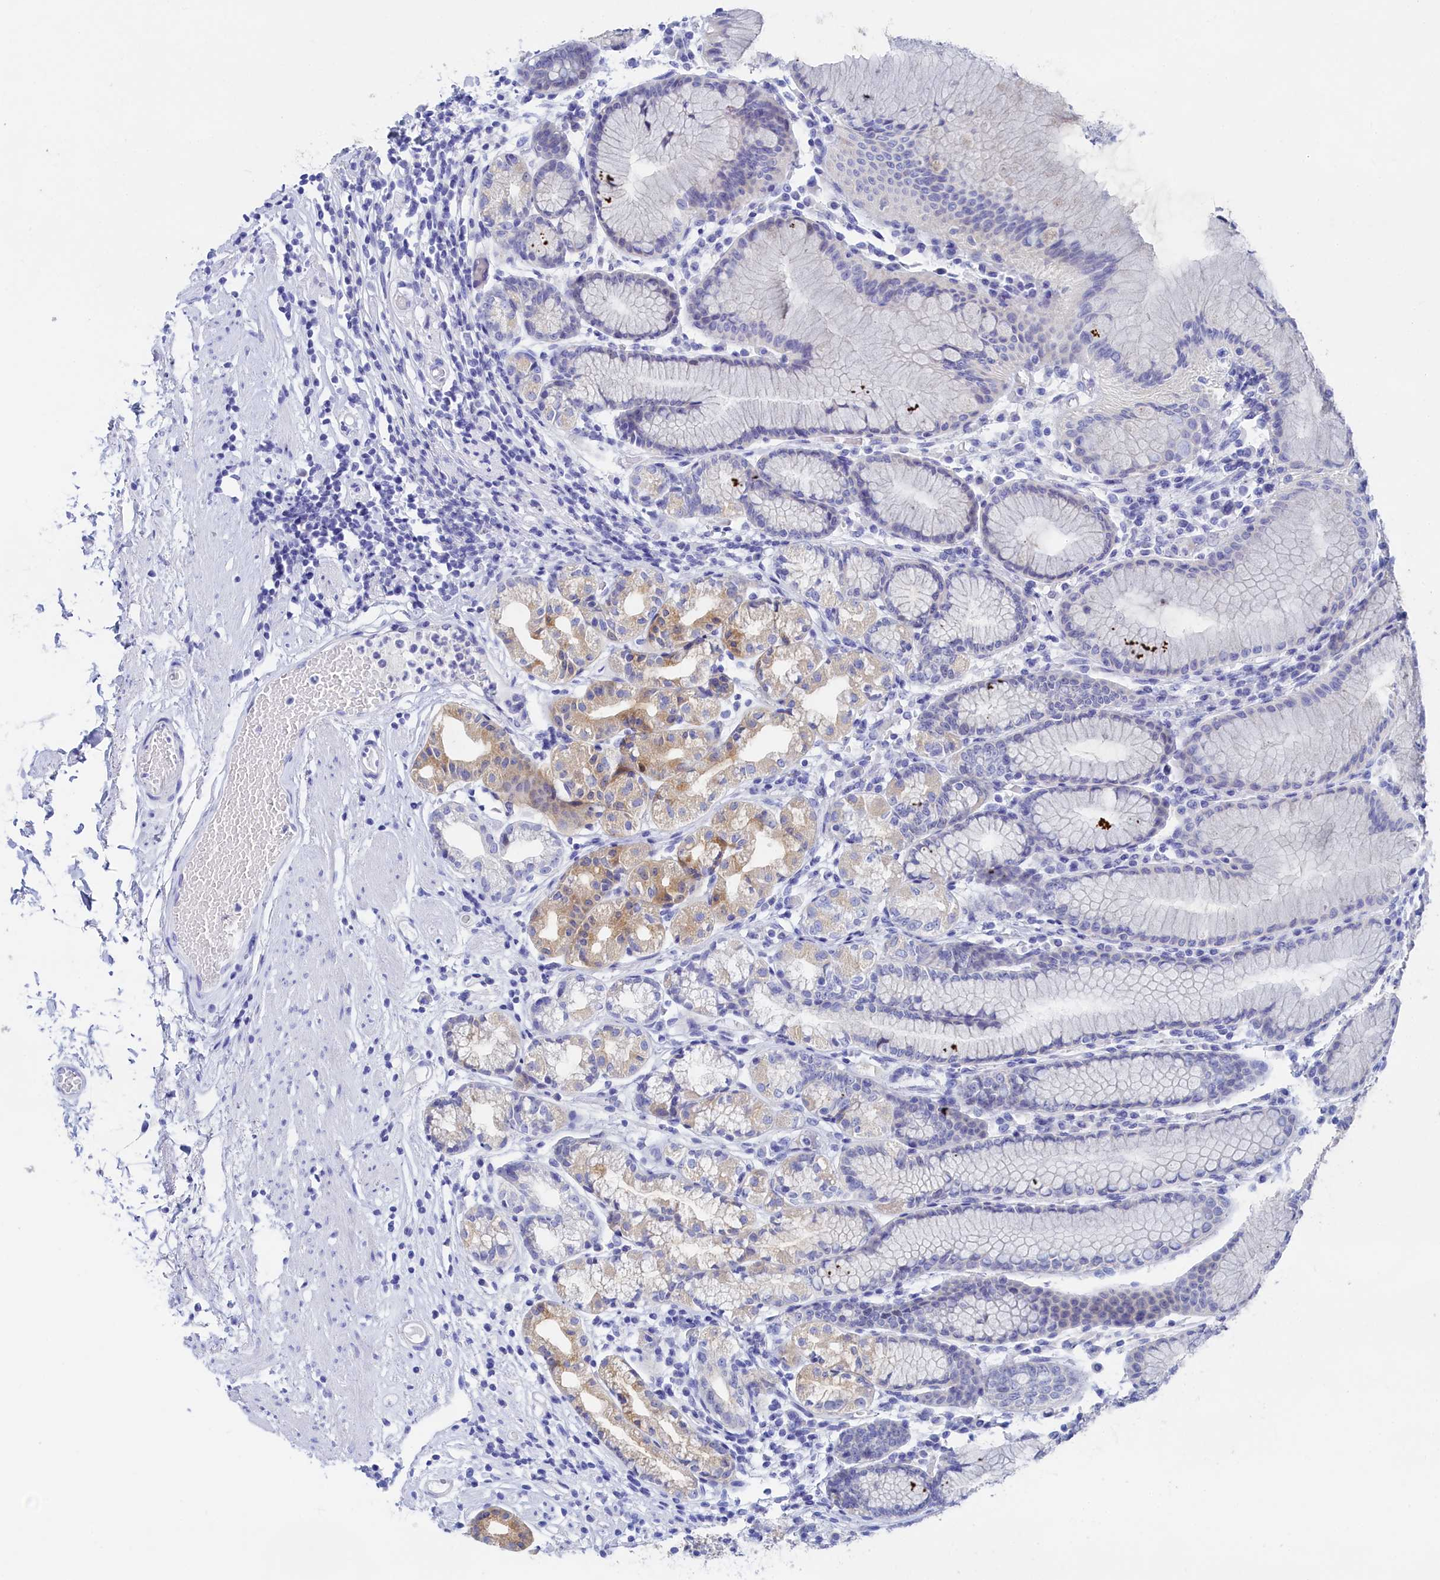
{"staining": {"intensity": "weak", "quantity": "25%-75%", "location": "cytoplasmic/membranous"}, "tissue": "stomach", "cell_type": "Glandular cells", "image_type": "normal", "snomed": [{"axis": "morphology", "description": "Normal tissue, NOS"}, {"axis": "topography", "description": "Stomach"}], "caption": "Immunohistochemical staining of benign stomach shows low levels of weak cytoplasmic/membranous expression in about 25%-75% of glandular cells. (brown staining indicates protein expression, while blue staining denotes nuclei).", "gene": "TRIM10", "patient": {"sex": "female", "age": 57}}